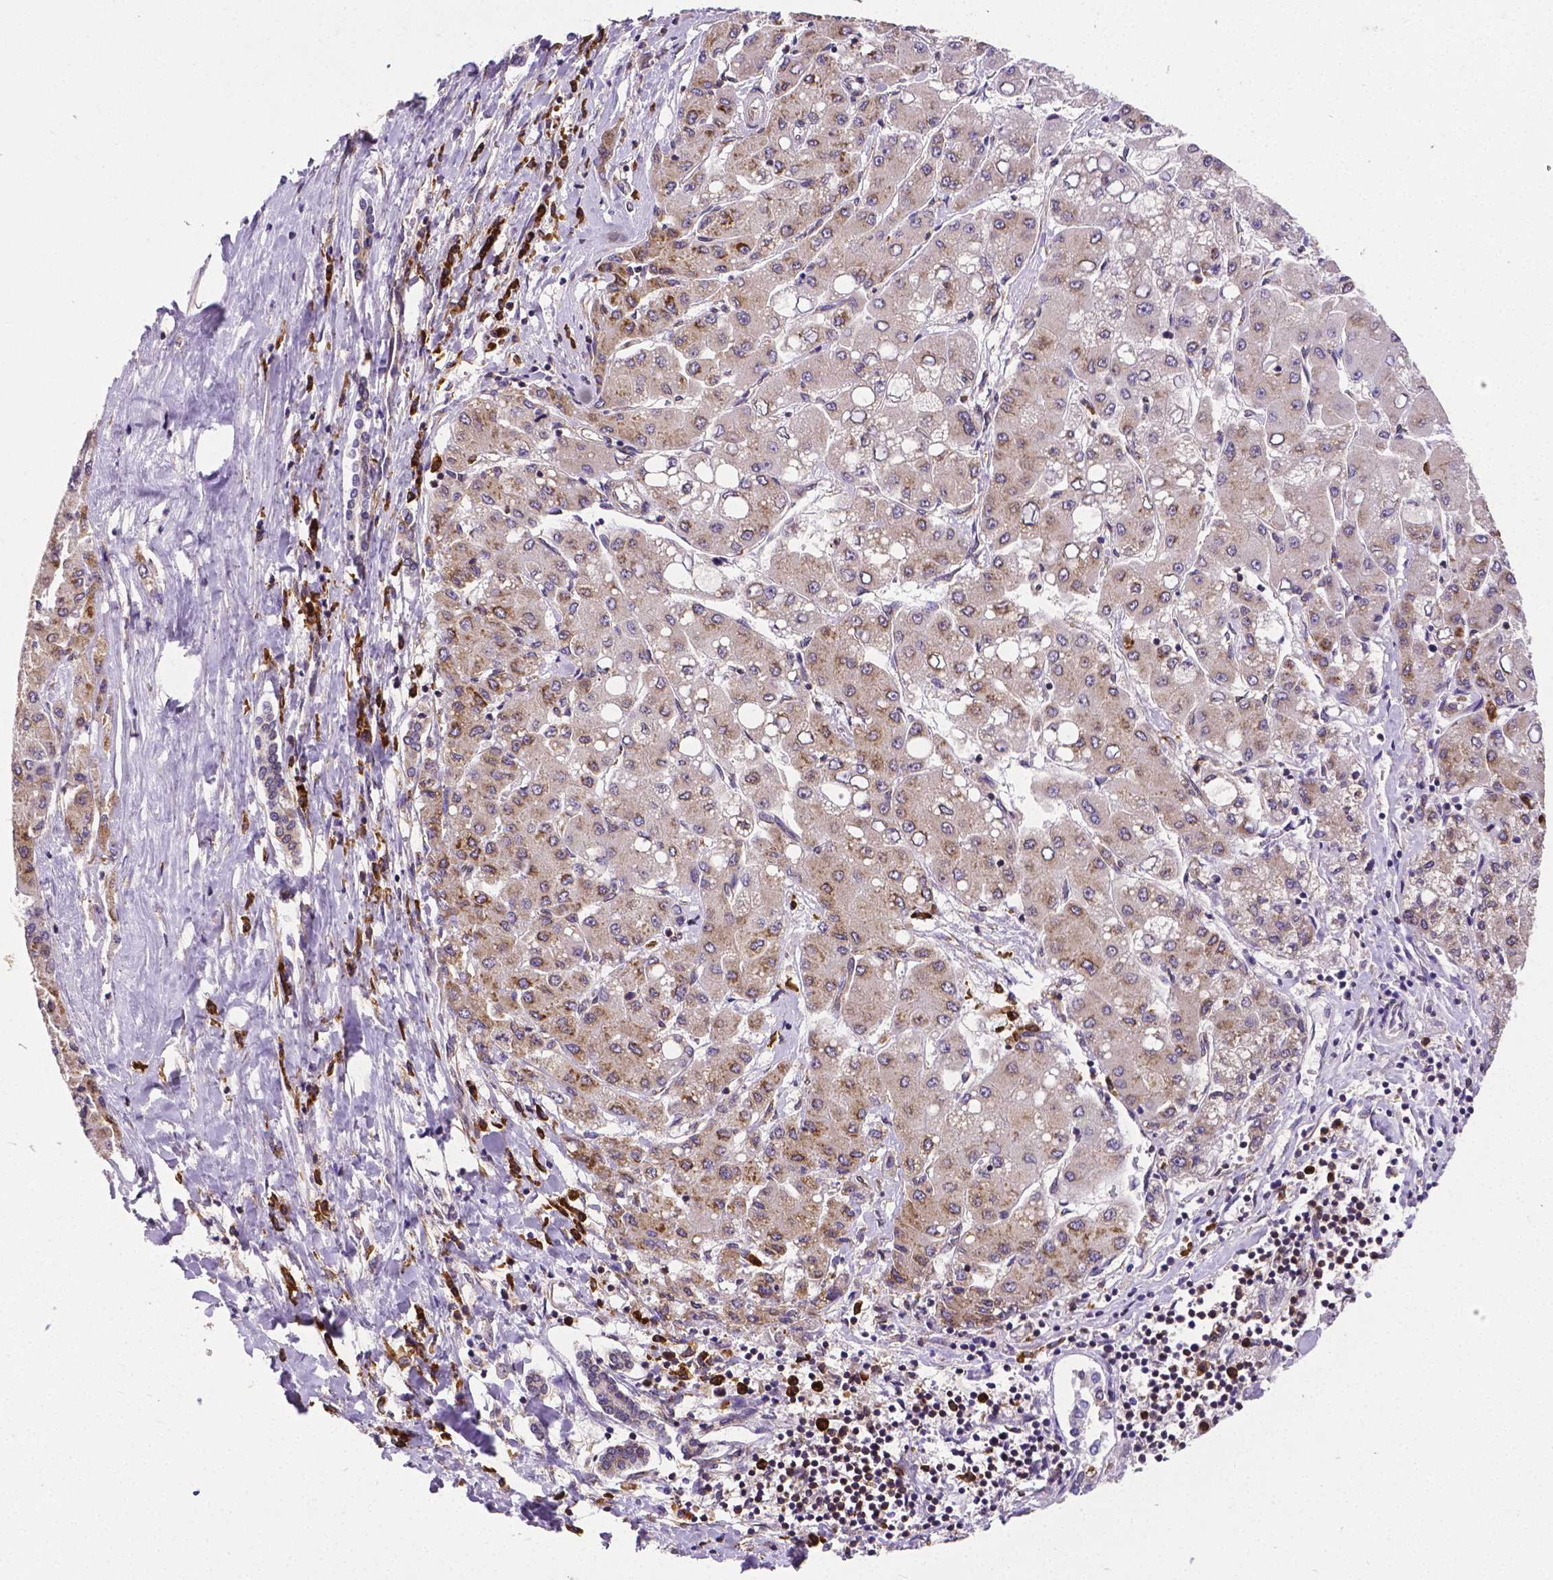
{"staining": {"intensity": "moderate", "quantity": "<25%", "location": "cytoplasmic/membranous"}, "tissue": "liver cancer", "cell_type": "Tumor cells", "image_type": "cancer", "snomed": [{"axis": "morphology", "description": "Carcinoma, Hepatocellular, NOS"}, {"axis": "topography", "description": "Liver"}], "caption": "The micrograph shows immunohistochemical staining of hepatocellular carcinoma (liver). There is moderate cytoplasmic/membranous positivity is appreciated in approximately <25% of tumor cells.", "gene": "MTDH", "patient": {"sex": "male", "age": 40}}